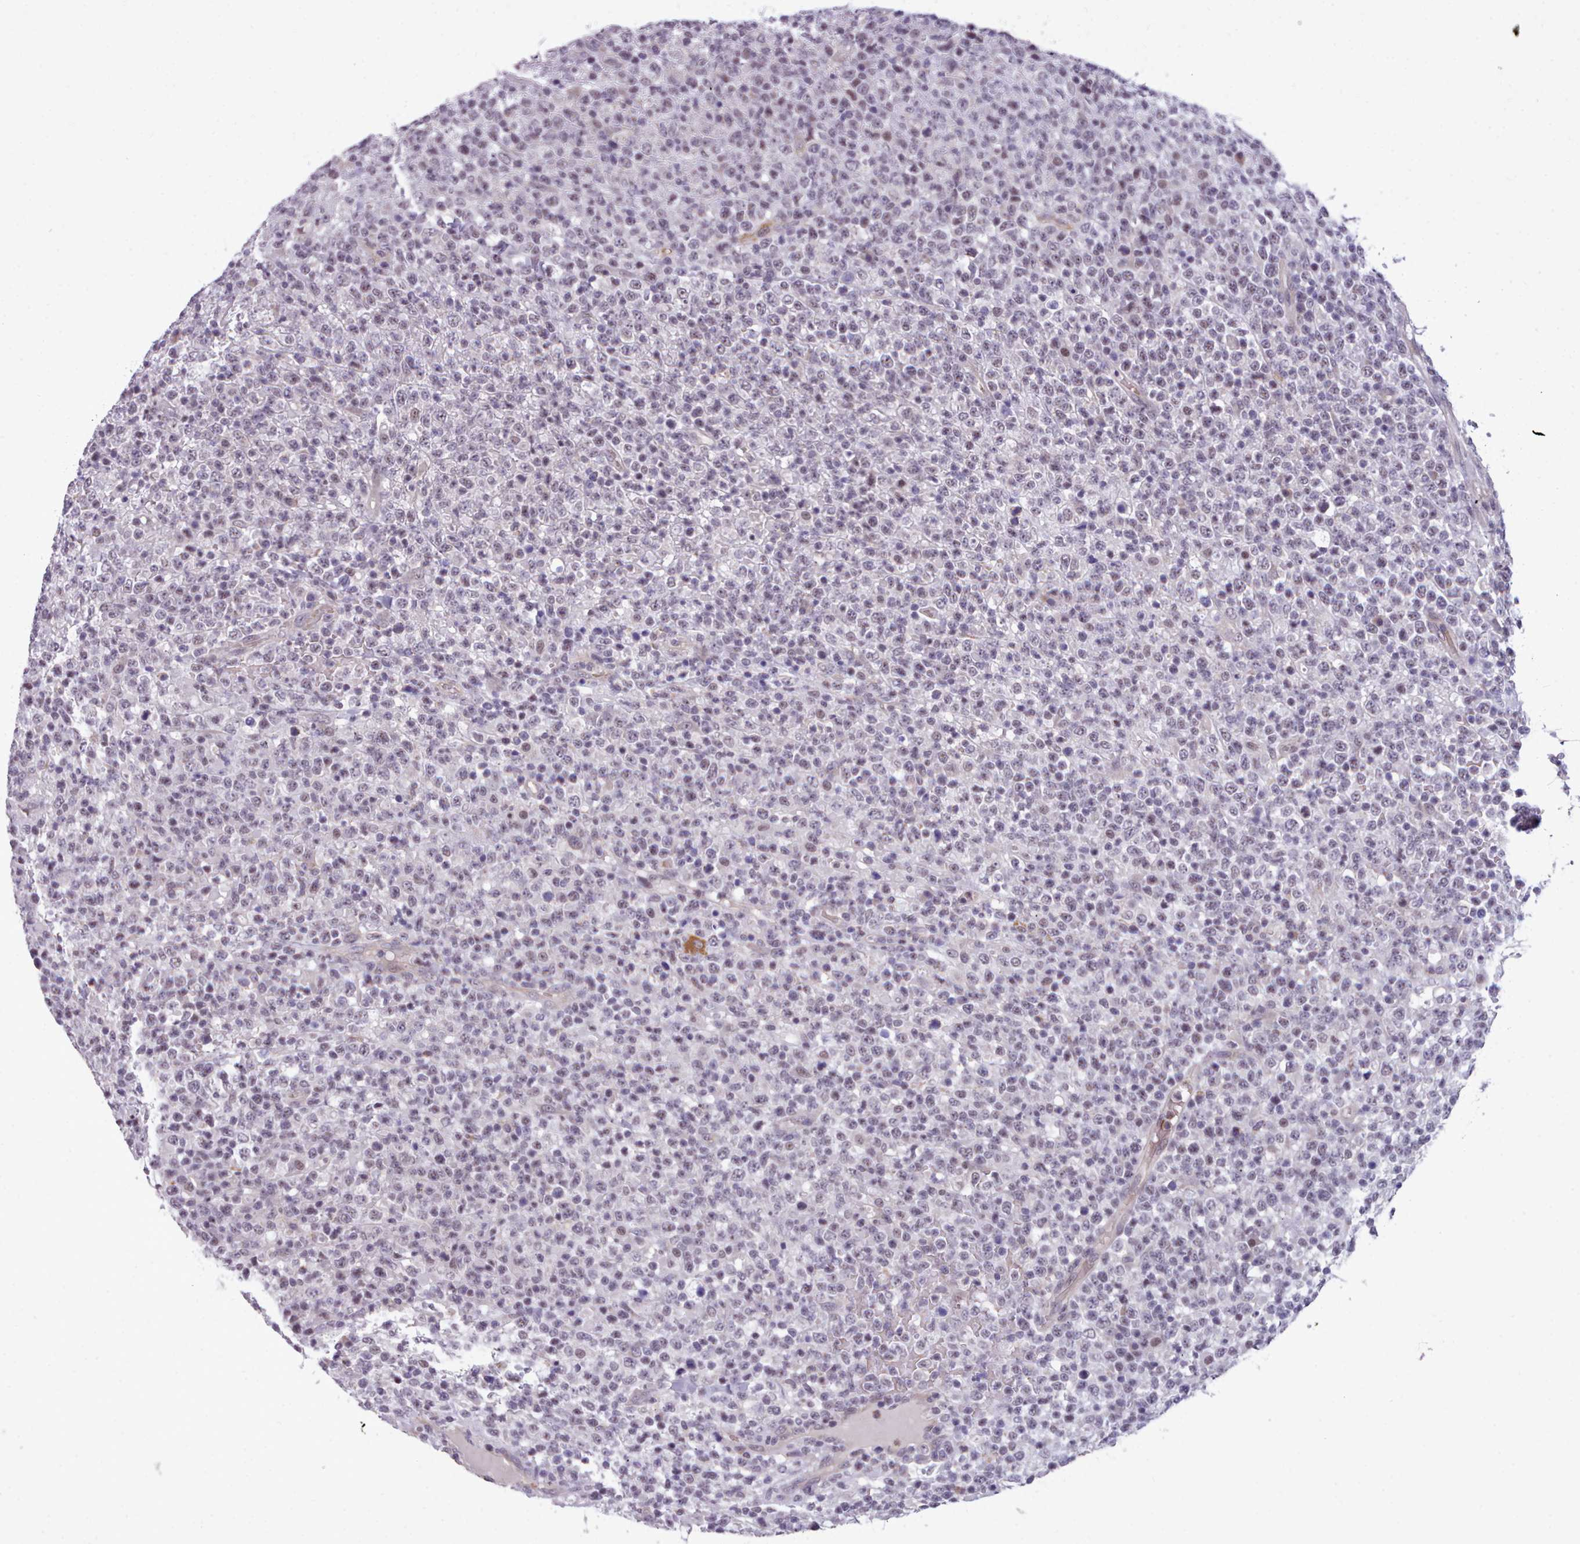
{"staining": {"intensity": "negative", "quantity": "none", "location": "none"}, "tissue": "lymphoma", "cell_type": "Tumor cells", "image_type": "cancer", "snomed": [{"axis": "morphology", "description": "Malignant lymphoma, non-Hodgkin's type, High grade"}, {"axis": "topography", "description": "Colon"}], "caption": "An immunohistochemistry histopathology image of high-grade malignant lymphoma, non-Hodgkin's type is shown. There is no staining in tumor cells of high-grade malignant lymphoma, non-Hodgkin's type.", "gene": "KCTD16", "patient": {"sex": "female", "age": 53}}